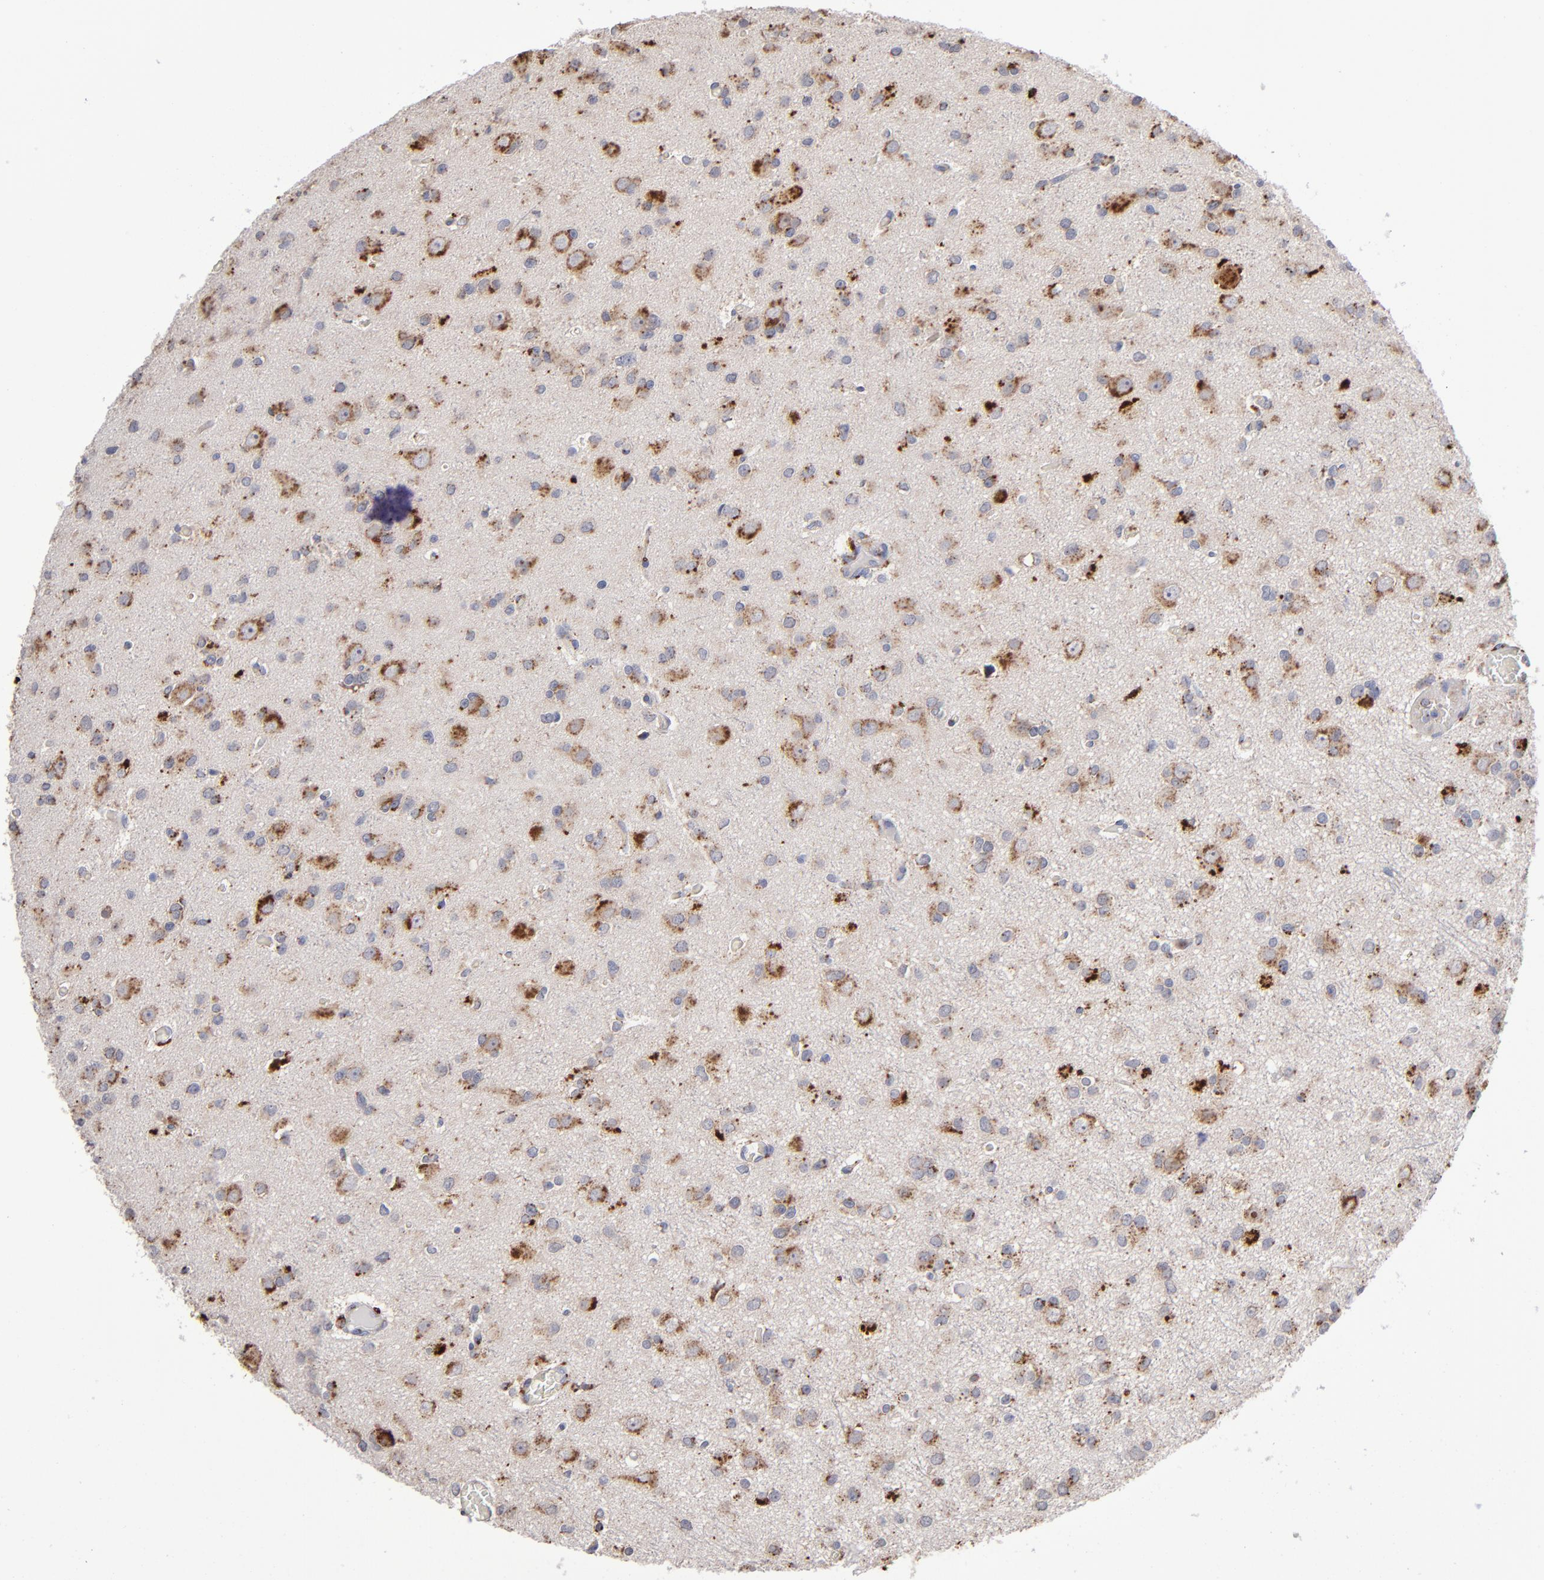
{"staining": {"intensity": "moderate", "quantity": ">75%", "location": "cytoplasmic/membranous"}, "tissue": "glioma", "cell_type": "Tumor cells", "image_type": "cancer", "snomed": [{"axis": "morphology", "description": "Glioma, malignant, Low grade"}, {"axis": "topography", "description": "Brain"}], "caption": "The immunohistochemical stain labels moderate cytoplasmic/membranous expression in tumor cells of glioma tissue. The protein of interest is shown in brown color, while the nuclei are stained blue.", "gene": "RRAGB", "patient": {"sex": "male", "age": 42}}